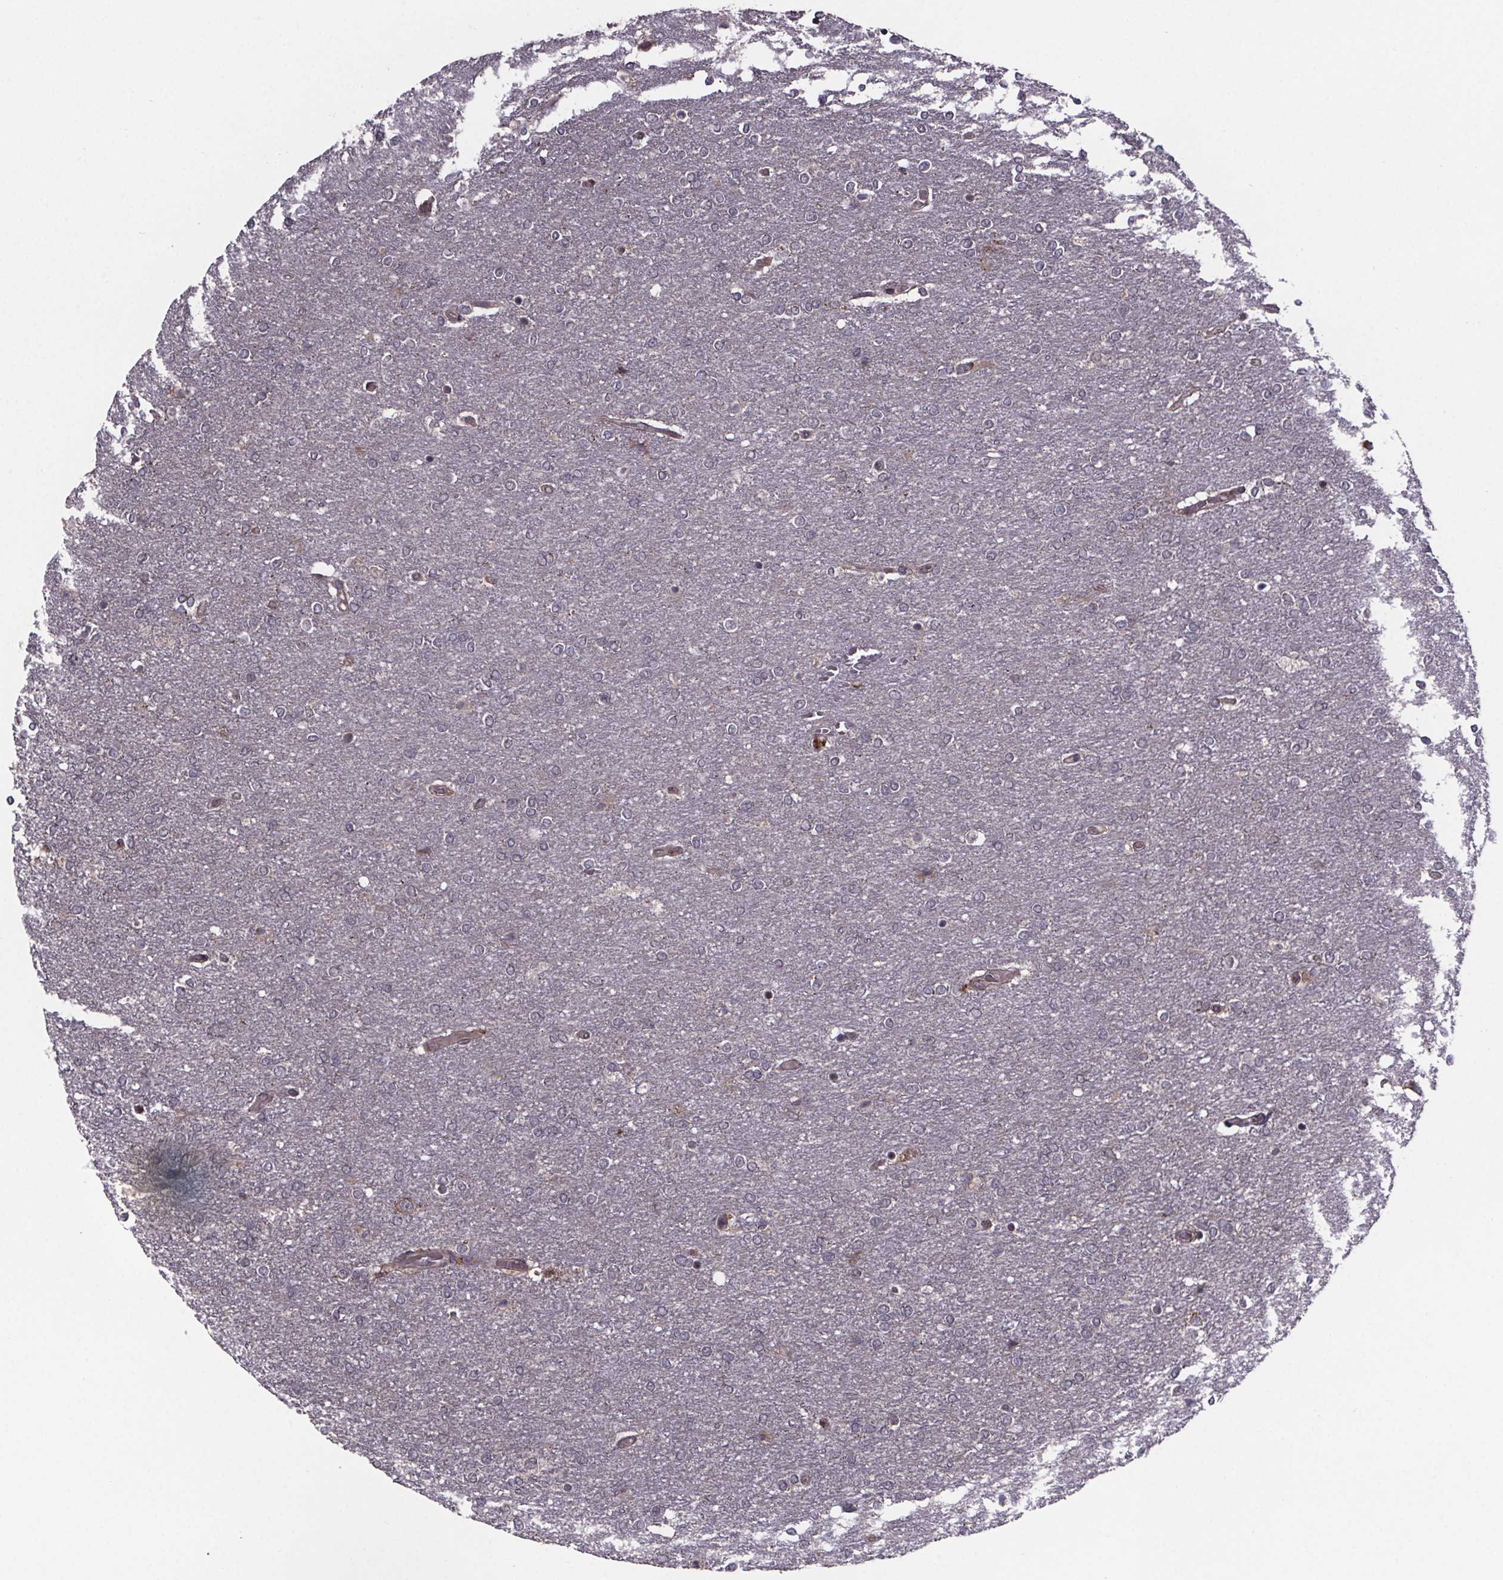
{"staining": {"intensity": "negative", "quantity": "none", "location": "none"}, "tissue": "glioma", "cell_type": "Tumor cells", "image_type": "cancer", "snomed": [{"axis": "morphology", "description": "Glioma, malignant, High grade"}, {"axis": "topography", "description": "Brain"}], "caption": "Immunohistochemistry histopathology image of neoplastic tissue: malignant glioma (high-grade) stained with DAB exhibits no significant protein positivity in tumor cells. (DAB (3,3'-diaminobenzidine) IHC with hematoxylin counter stain).", "gene": "SAT1", "patient": {"sex": "female", "age": 61}}